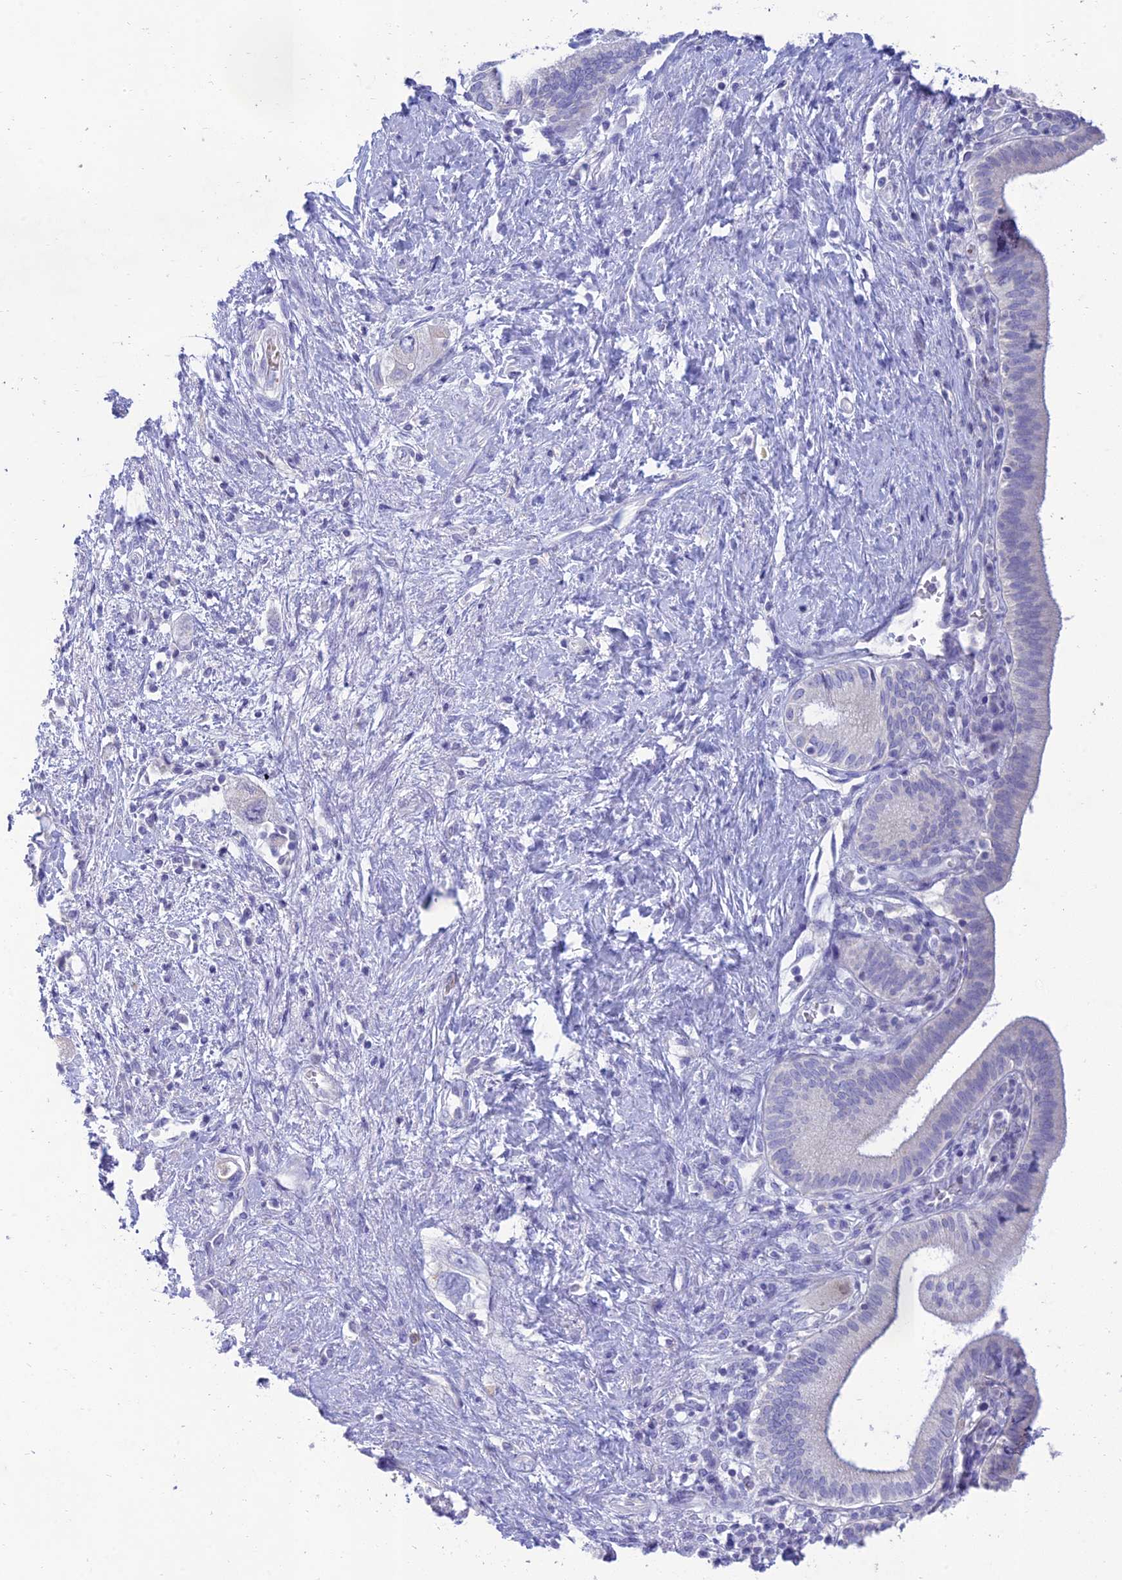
{"staining": {"intensity": "negative", "quantity": "none", "location": "none"}, "tissue": "pancreatic cancer", "cell_type": "Tumor cells", "image_type": "cancer", "snomed": [{"axis": "morphology", "description": "Adenocarcinoma, NOS"}, {"axis": "topography", "description": "Pancreas"}], "caption": "High power microscopy histopathology image of an IHC histopathology image of pancreatic cancer, revealing no significant positivity in tumor cells.", "gene": "MAL2", "patient": {"sex": "female", "age": 73}}